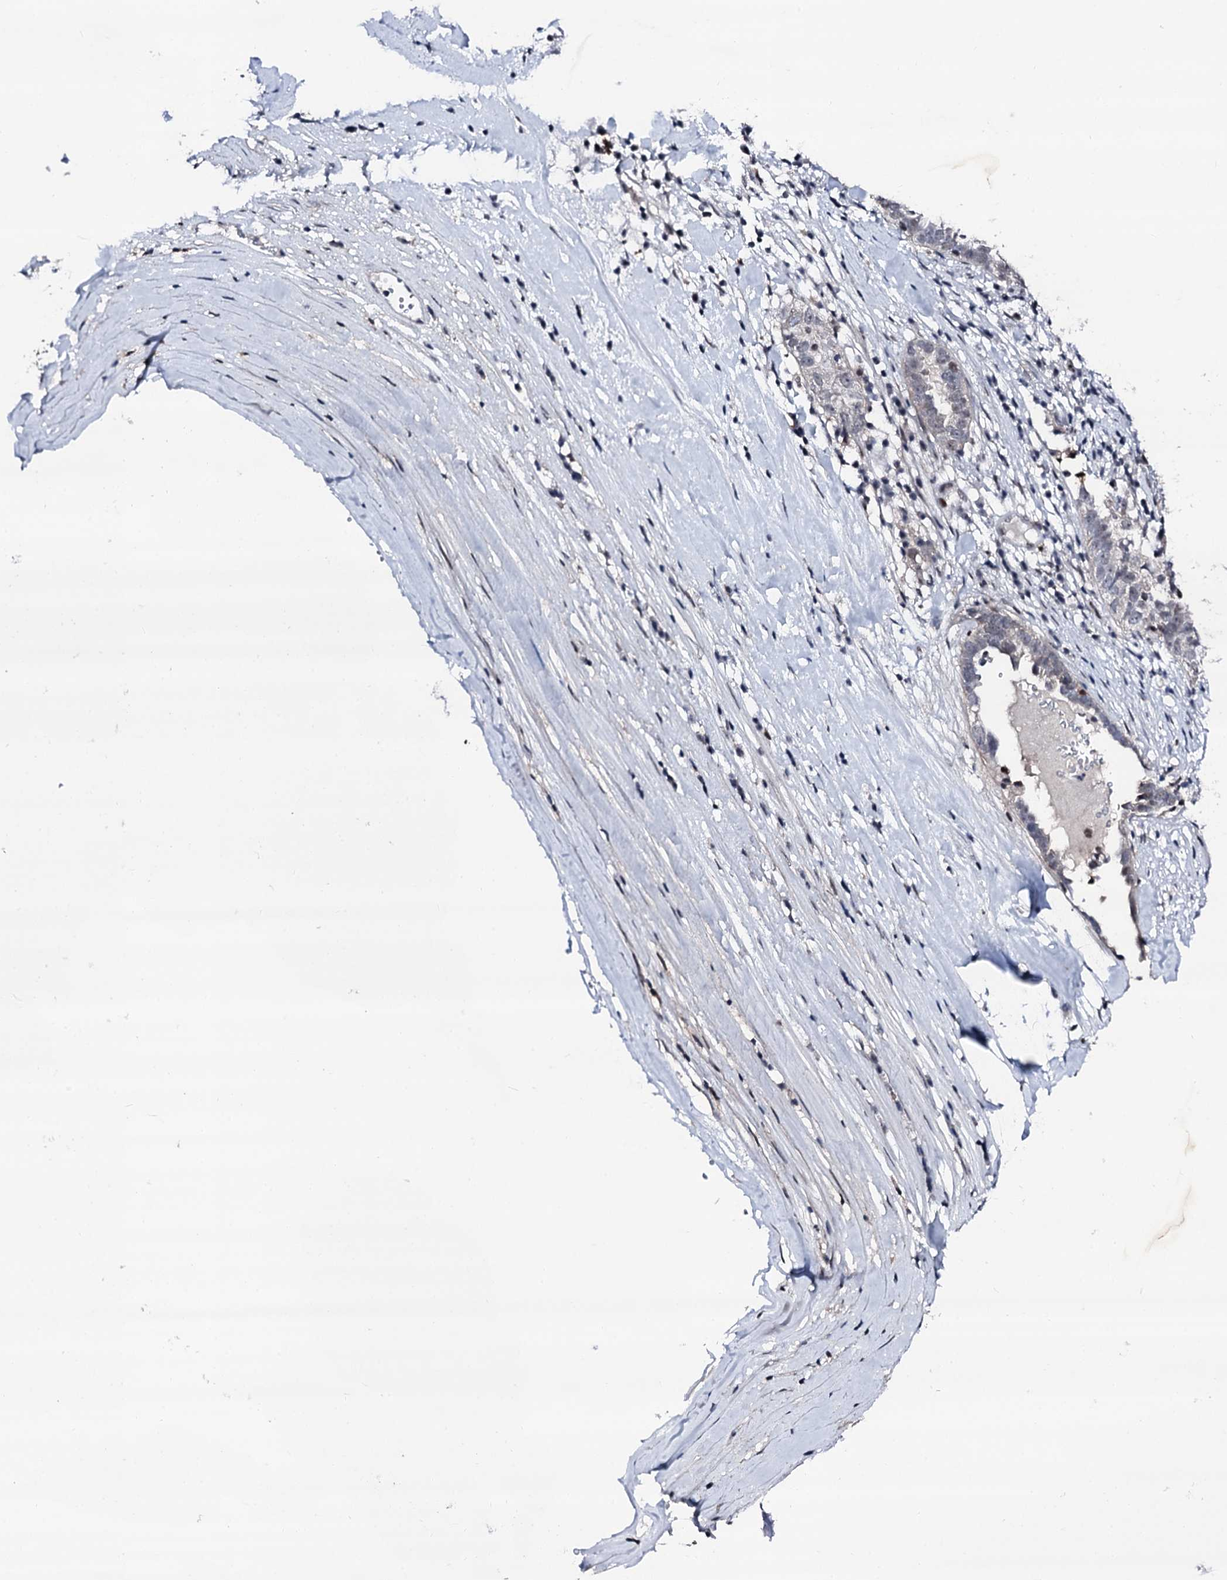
{"staining": {"intensity": "negative", "quantity": "none", "location": "none"}, "tissue": "ovarian cancer", "cell_type": "Tumor cells", "image_type": "cancer", "snomed": [{"axis": "morphology", "description": "Carcinoma, endometroid"}, {"axis": "topography", "description": "Ovary"}], "caption": "IHC of ovarian cancer exhibits no positivity in tumor cells.", "gene": "TRAFD1", "patient": {"sex": "female", "age": 62}}